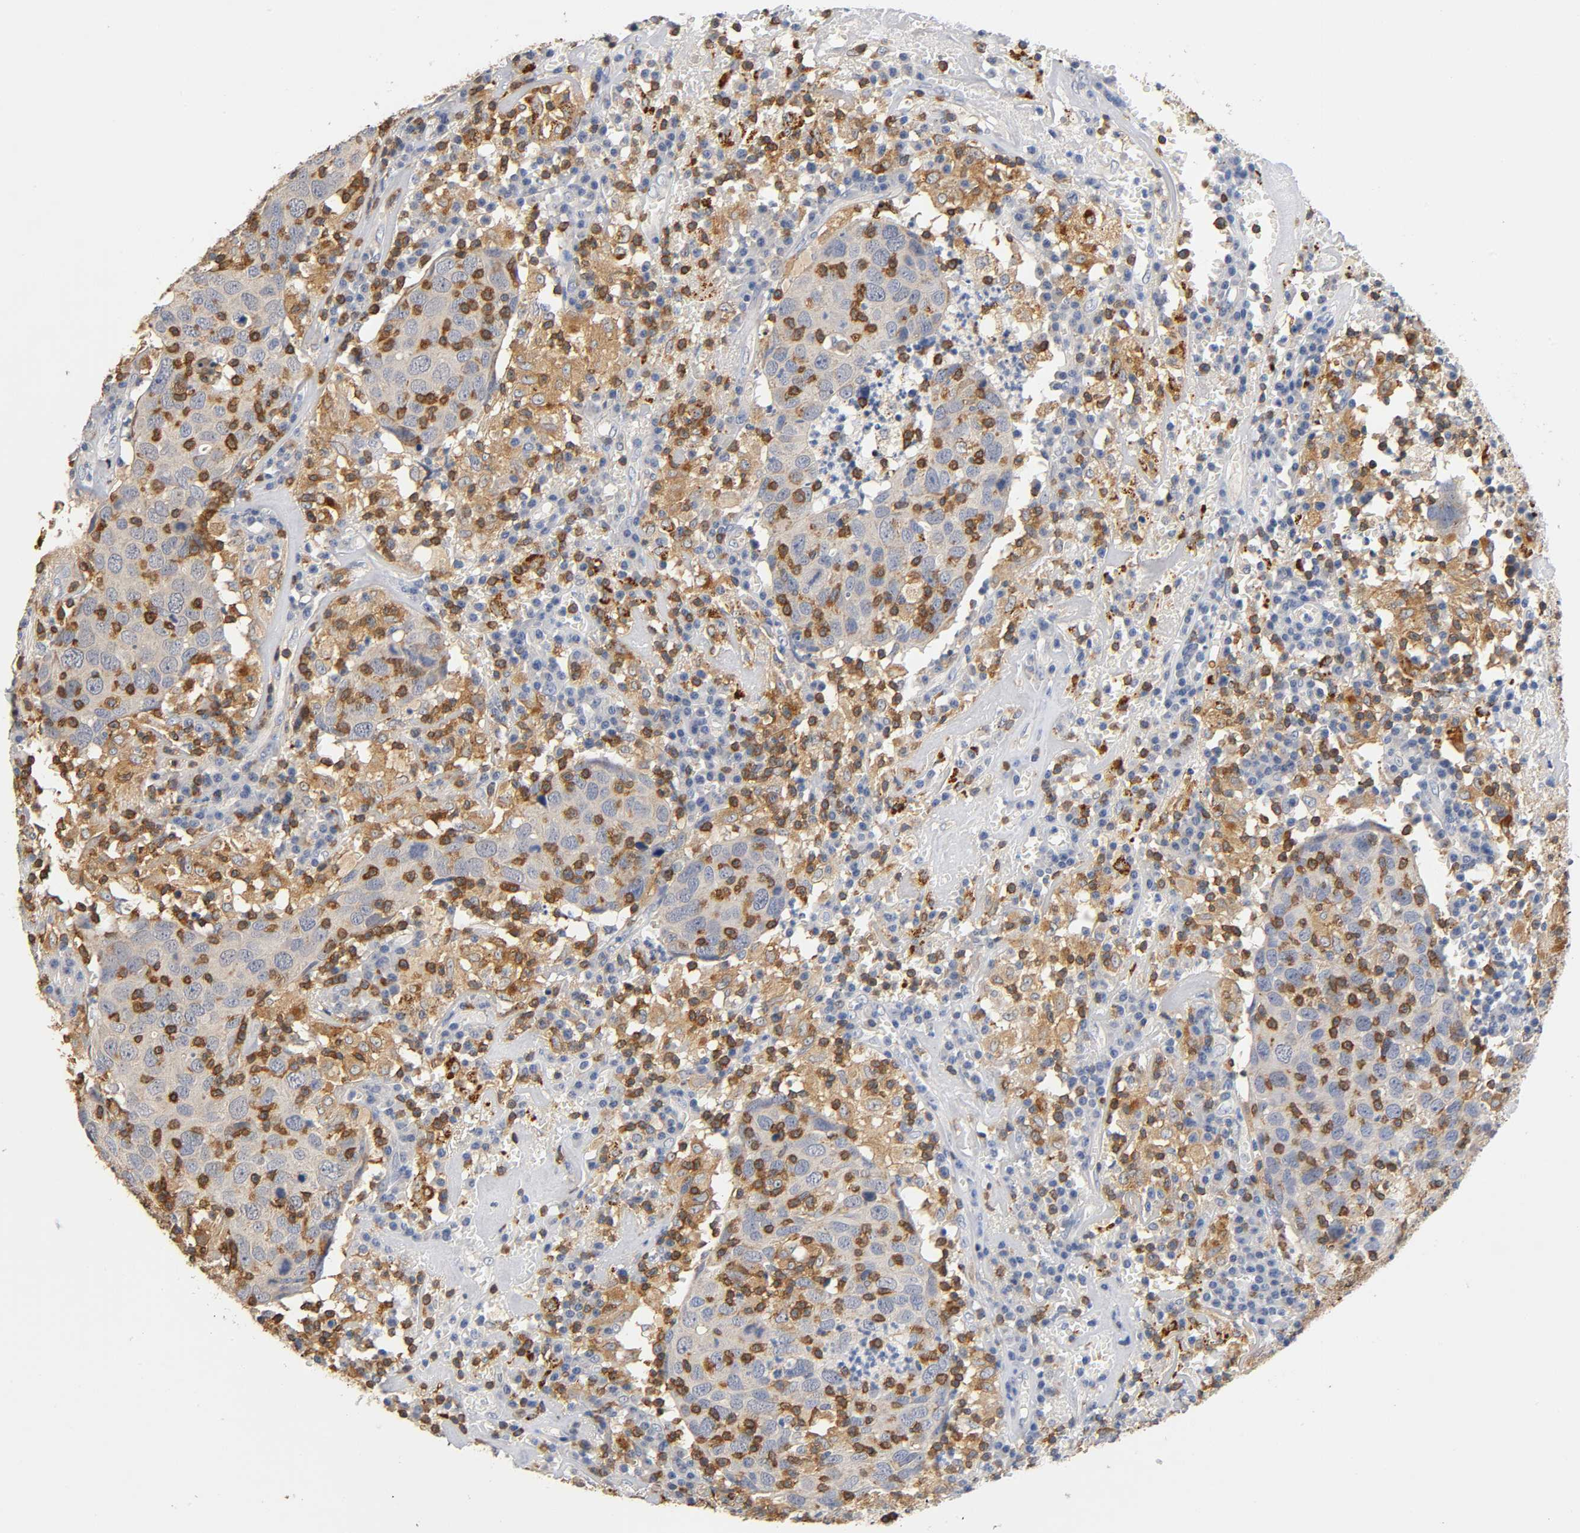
{"staining": {"intensity": "weak", "quantity": "25%-75%", "location": "cytoplasmic/membranous"}, "tissue": "head and neck cancer", "cell_type": "Tumor cells", "image_type": "cancer", "snomed": [{"axis": "morphology", "description": "Adenocarcinoma, NOS"}, {"axis": "topography", "description": "Salivary gland"}, {"axis": "topography", "description": "Head-Neck"}], "caption": "This photomicrograph displays IHC staining of head and neck cancer, with low weak cytoplasmic/membranous staining in approximately 25%-75% of tumor cells.", "gene": "UCKL1", "patient": {"sex": "female", "age": 65}}